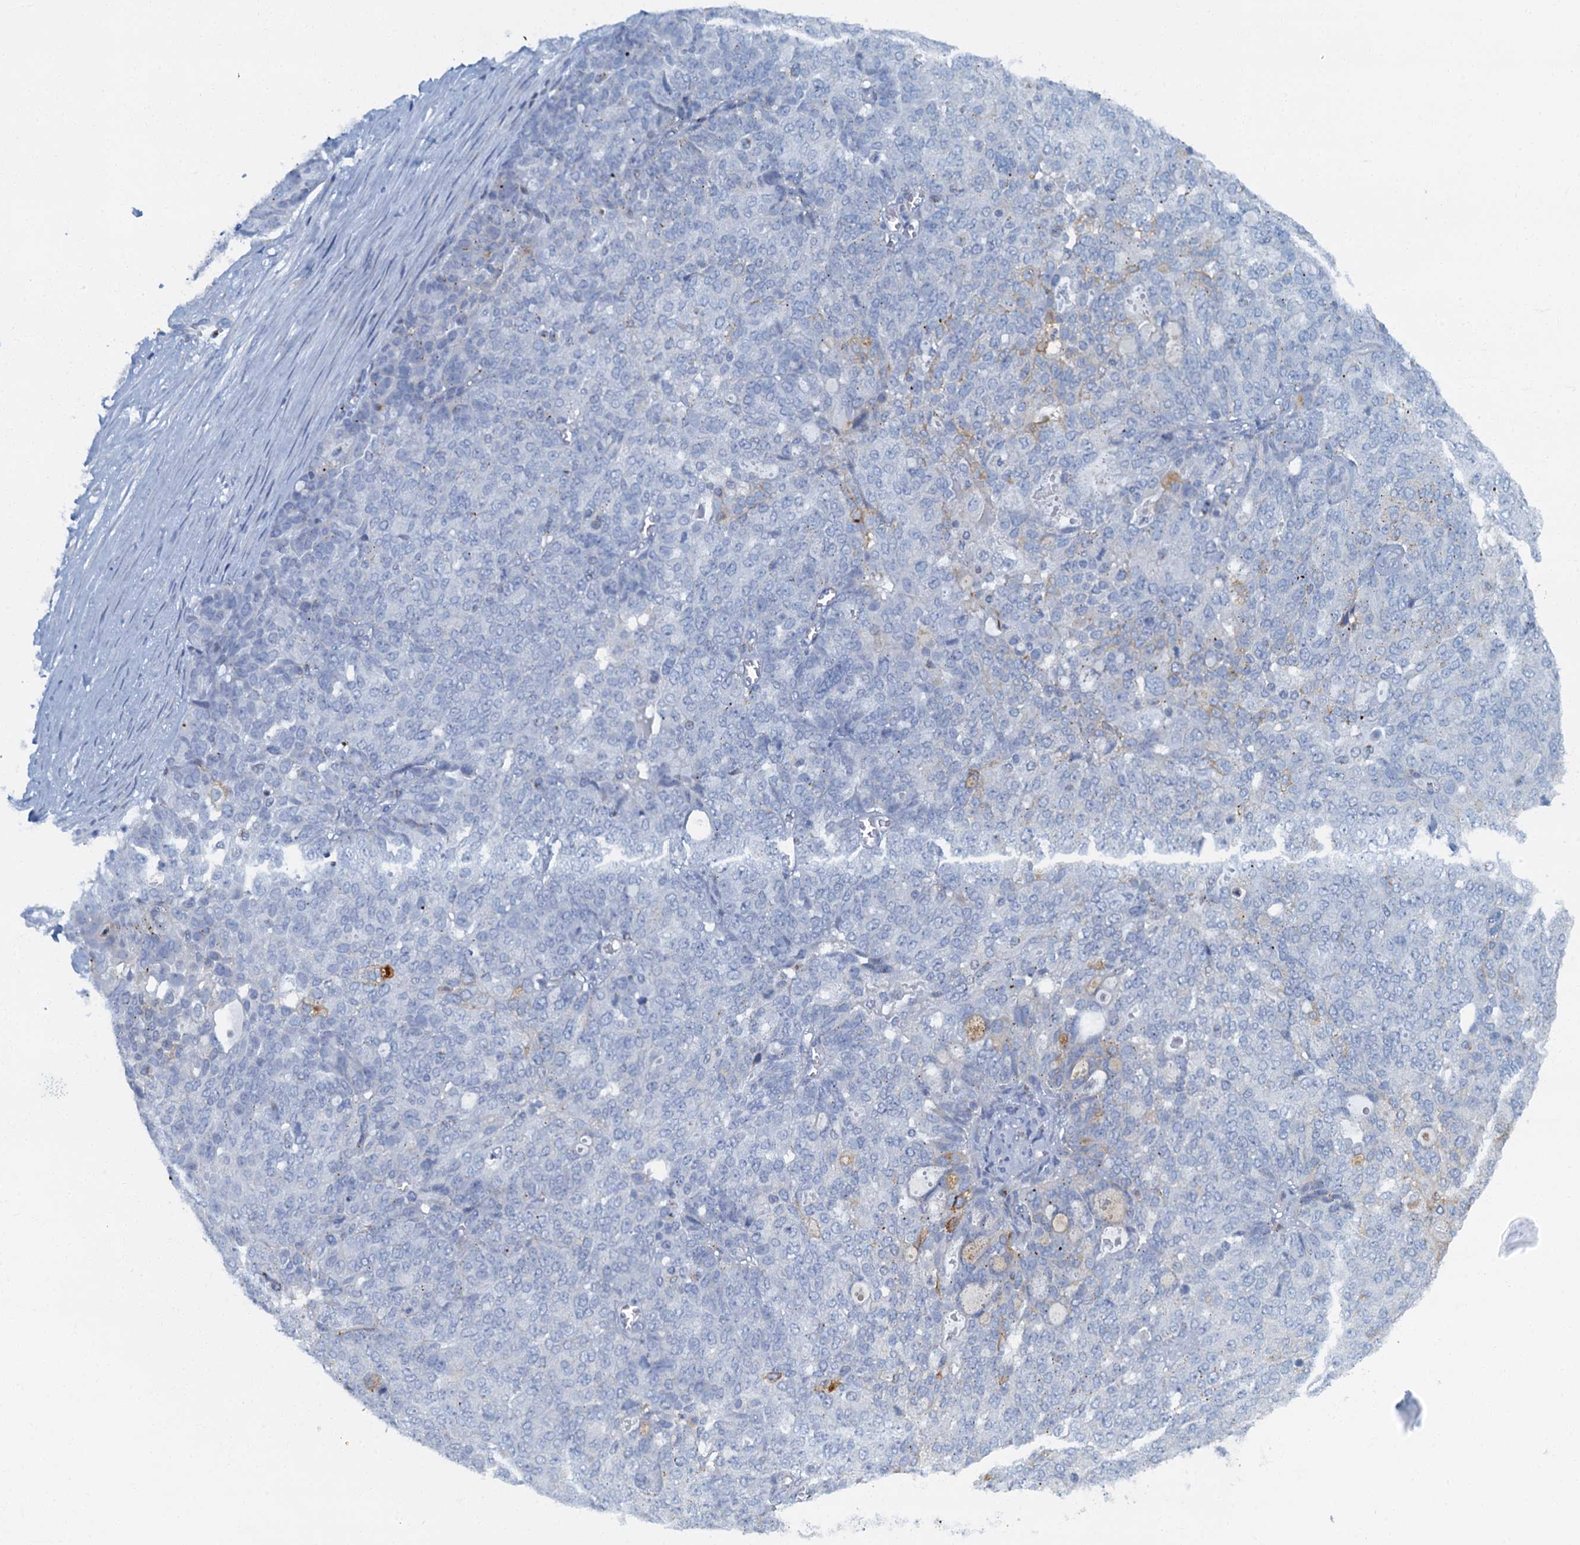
{"staining": {"intensity": "negative", "quantity": "none", "location": "none"}, "tissue": "ovarian cancer", "cell_type": "Tumor cells", "image_type": "cancer", "snomed": [{"axis": "morphology", "description": "Cystadenocarcinoma, serous, NOS"}, {"axis": "topography", "description": "Soft tissue"}, {"axis": "topography", "description": "Ovary"}], "caption": "A micrograph of serous cystadenocarcinoma (ovarian) stained for a protein exhibits no brown staining in tumor cells.", "gene": "LYPD3", "patient": {"sex": "female", "age": 57}}